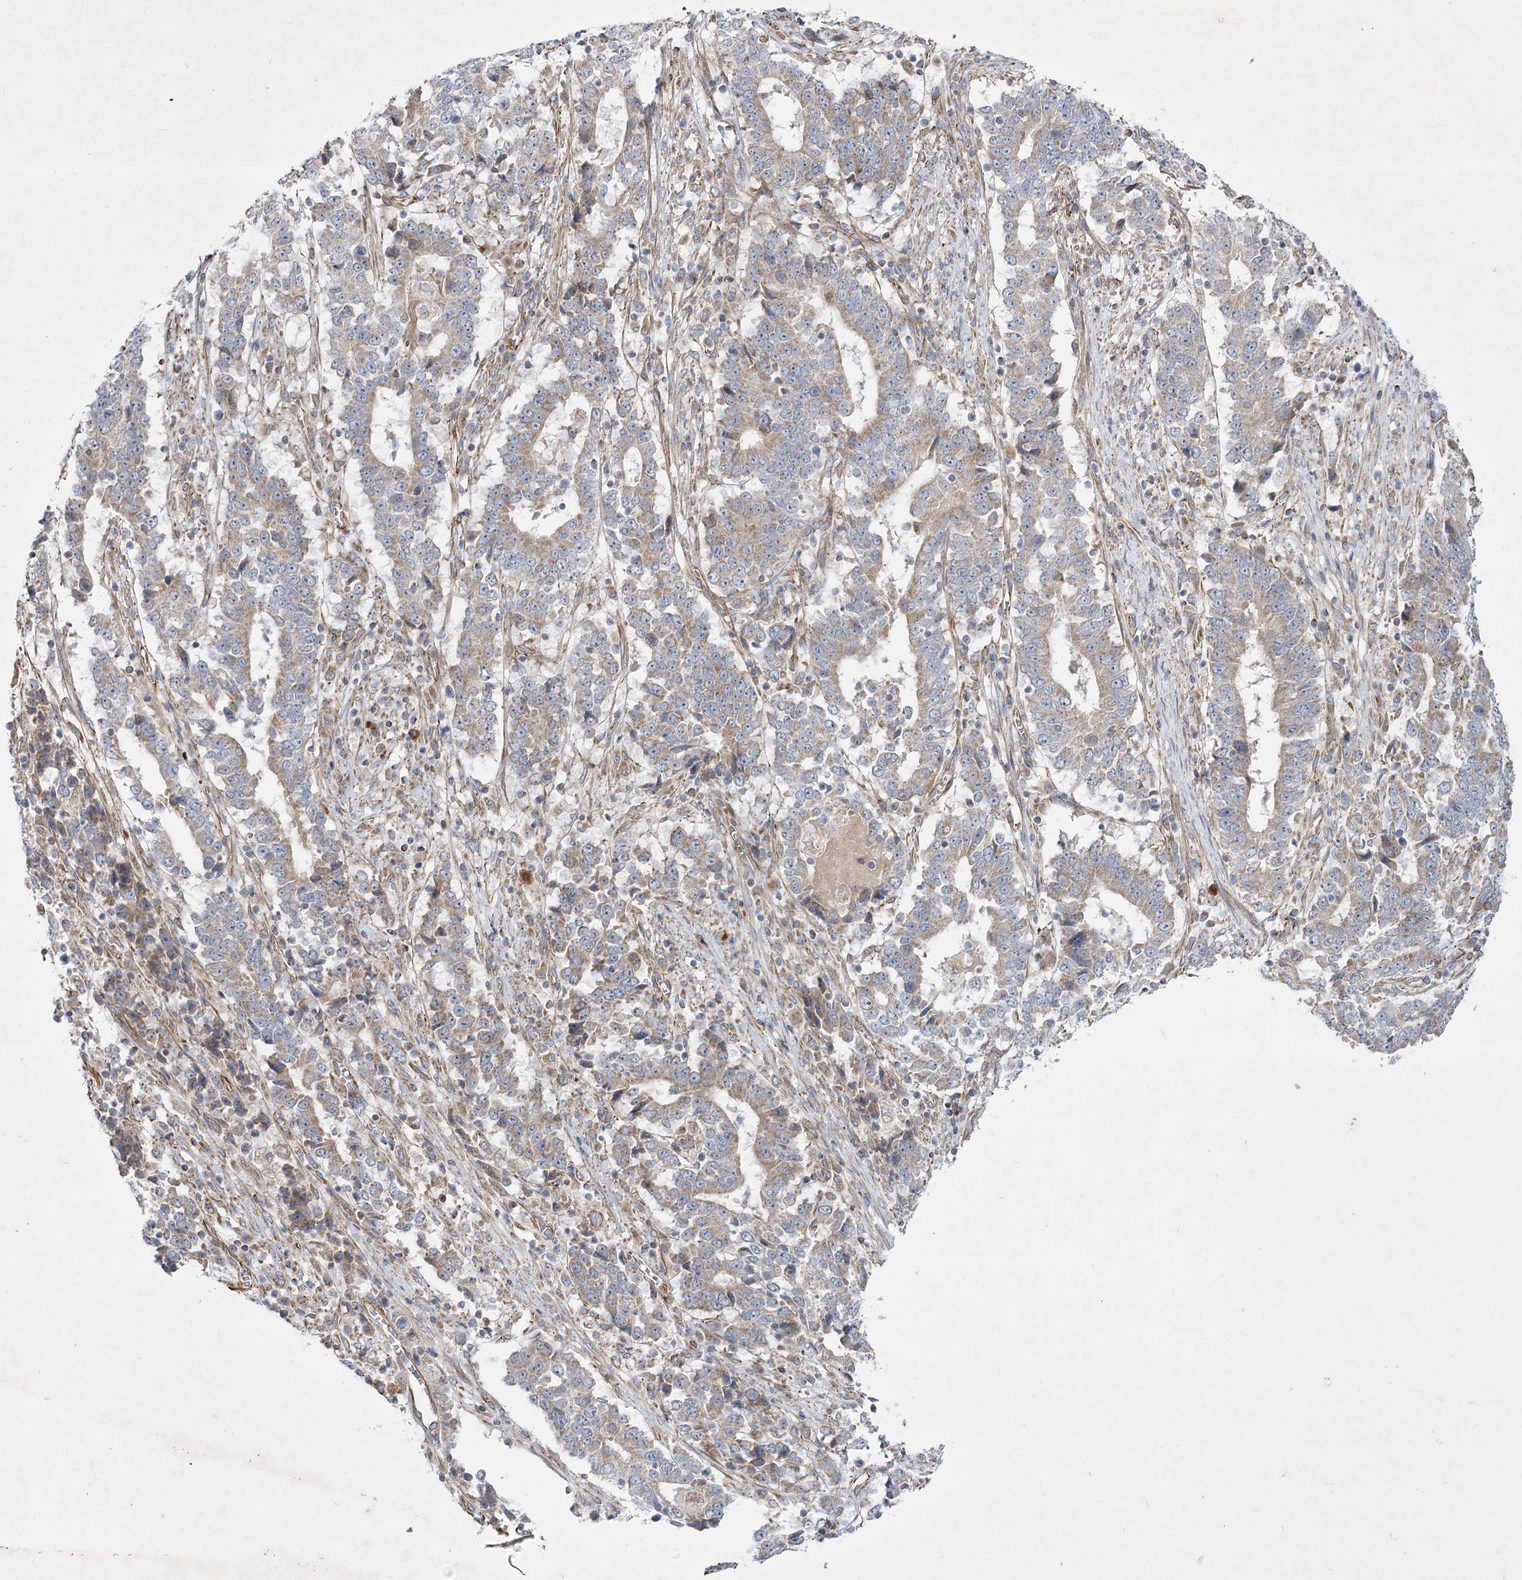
{"staining": {"intensity": "weak", "quantity": ">75%", "location": "cytoplasmic/membranous"}, "tissue": "stomach cancer", "cell_type": "Tumor cells", "image_type": "cancer", "snomed": [{"axis": "morphology", "description": "Adenocarcinoma, NOS"}, {"axis": "topography", "description": "Stomach"}], "caption": "Adenocarcinoma (stomach) stained for a protein (brown) displays weak cytoplasmic/membranous positive expression in about >75% of tumor cells.", "gene": "KIAA0825", "patient": {"sex": "male", "age": 59}}